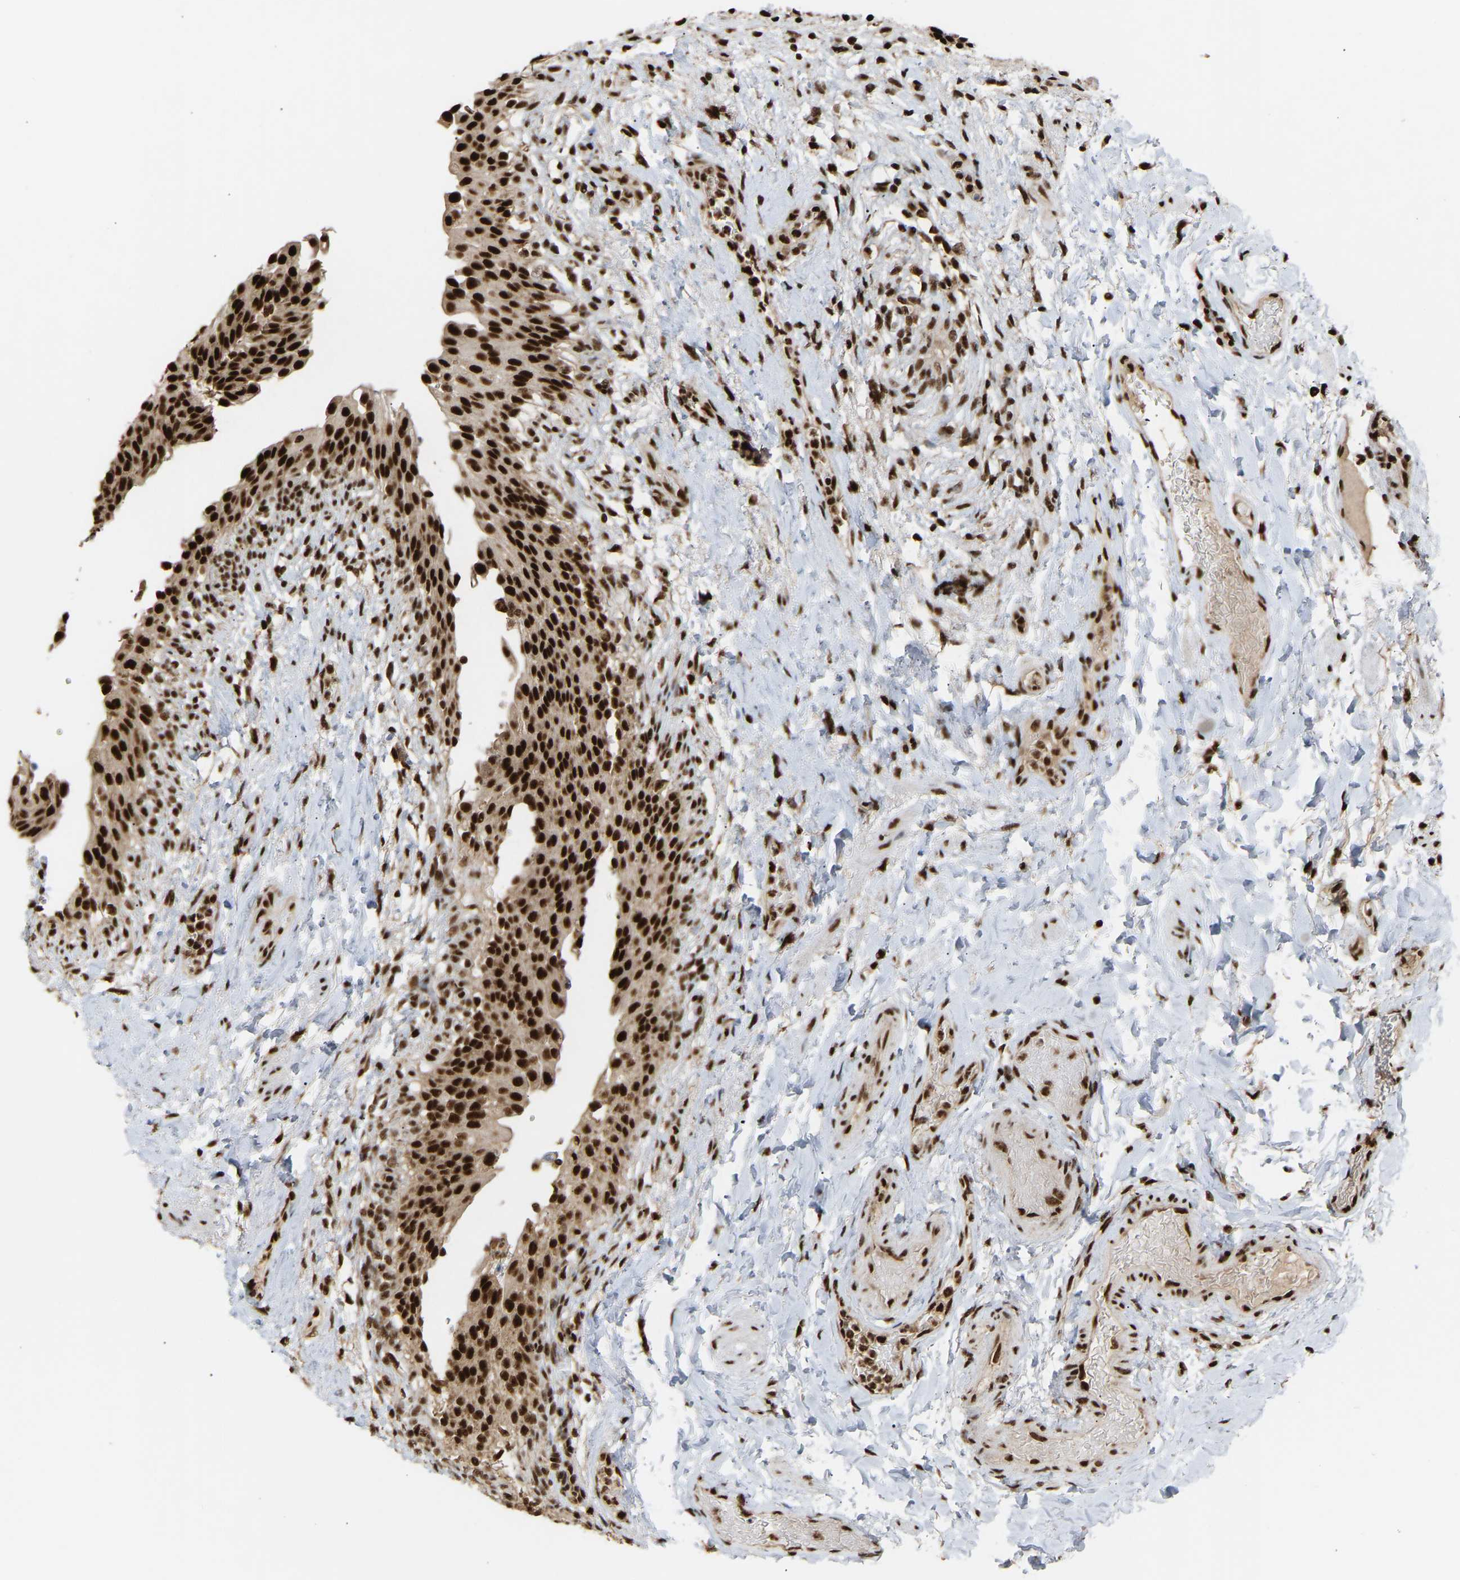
{"staining": {"intensity": "strong", "quantity": ">75%", "location": "nuclear"}, "tissue": "urinary bladder", "cell_type": "Urothelial cells", "image_type": "normal", "snomed": [{"axis": "morphology", "description": "Normal tissue, NOS"}, {"axis": "topography", "description": "Urinary bladder"}], "caption": "The micrograph reveals immunohistochemical staining of unremarkable urinary bladder. There is strong nuclear expression is present in about >75% of urothelial cells.", "gene": "ALYREF", "patient": {"sex": "female", "age": 60}}